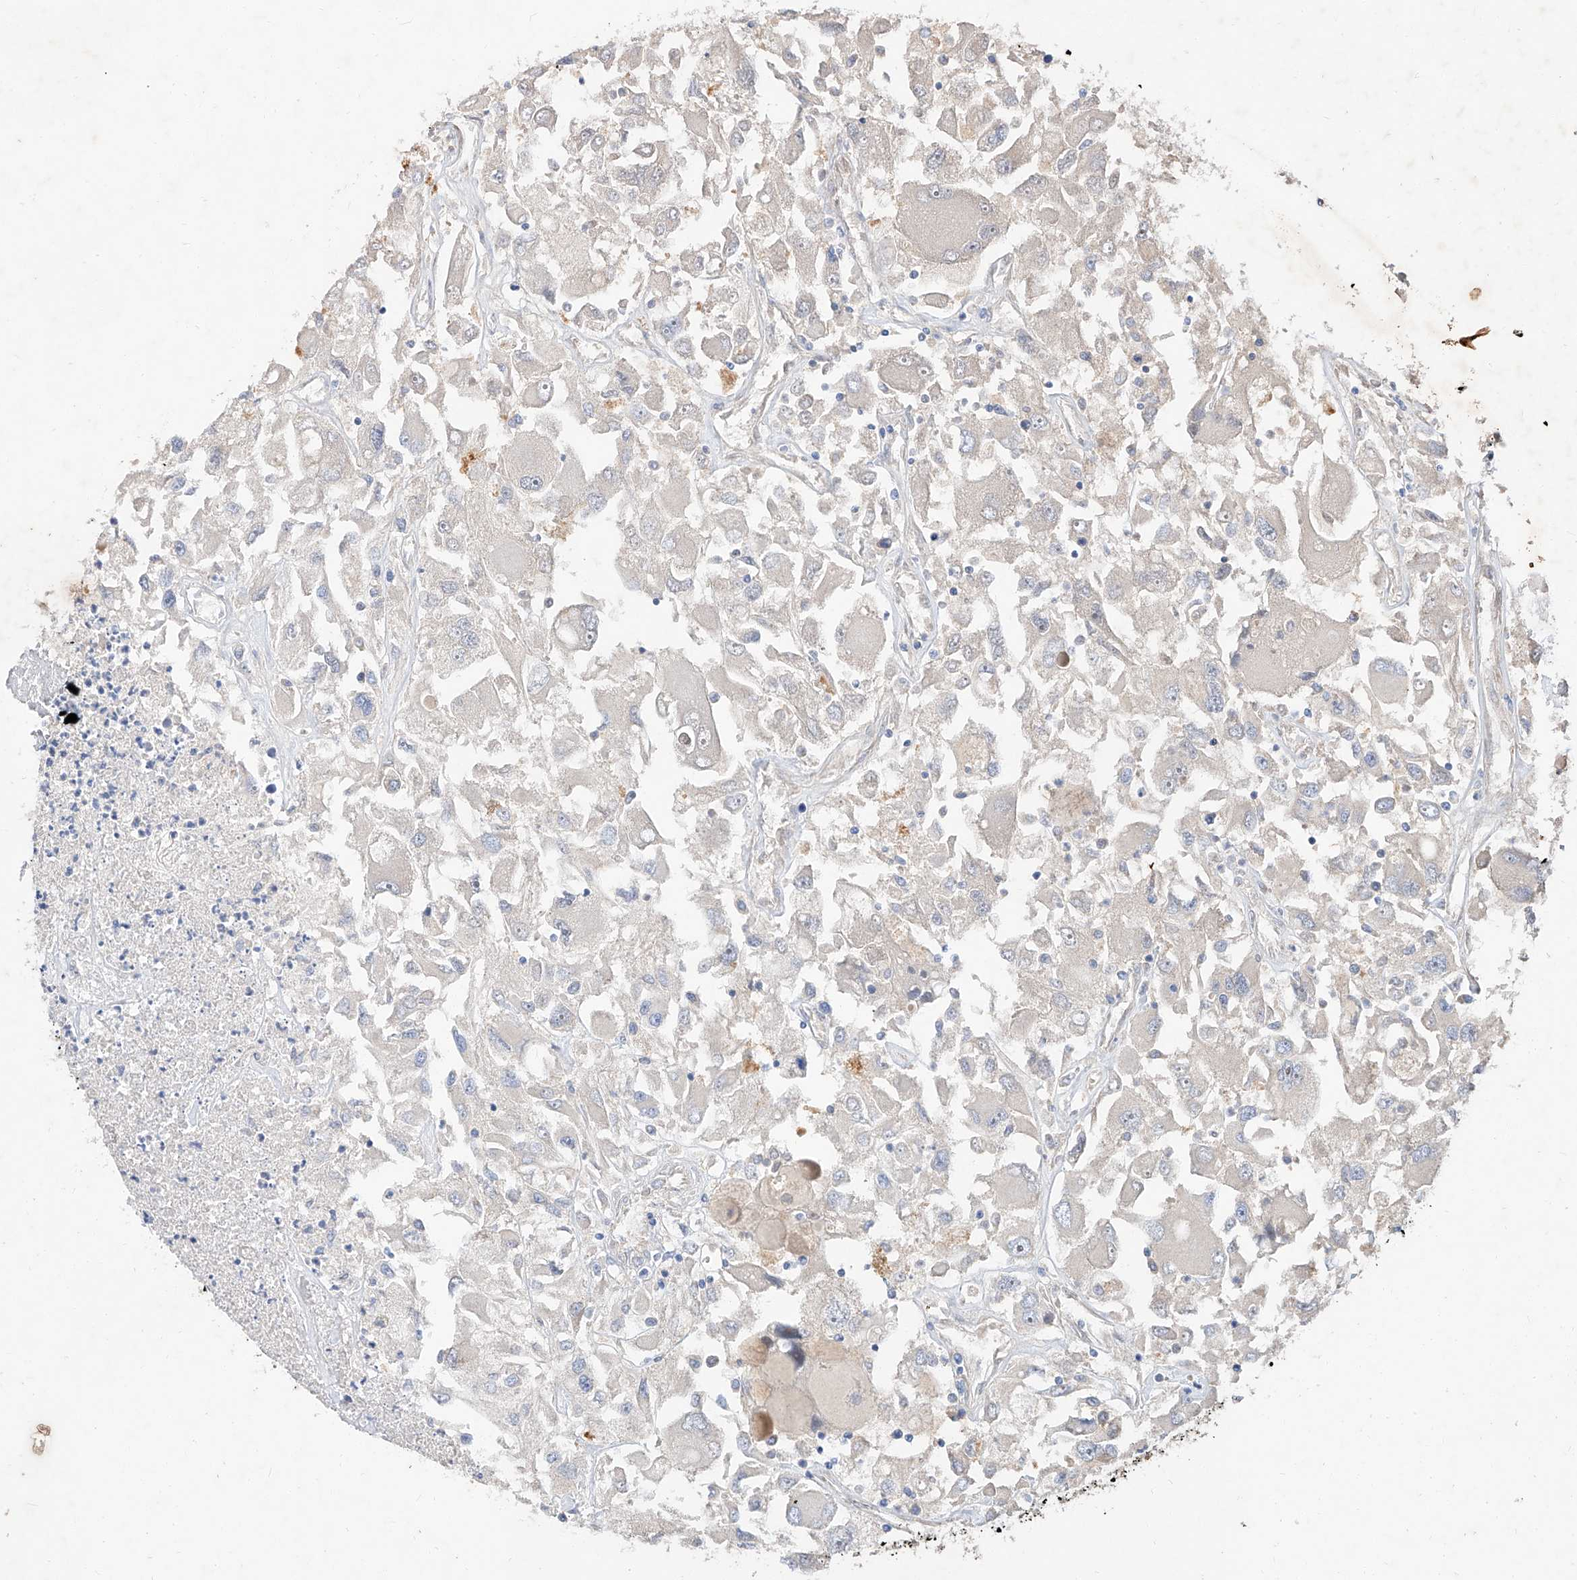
{"staining": {"intensity": "negative", "quantity": "none", "location": "none"}, "tissue": "renal cancer", "cell_type": "Tumor cells", "image_type": "cancer", "snomed": [{"axis": "morphology", "description": "Adenocarcinoma, NOS"}, {"axis": "topography", "description": "Kidney"}], "caption": "Tumor cells show no significant positivity in adenocarcinoma (renal).", "gene": "DIRAS3", "patient": {"sex": "female", "age": 52}}